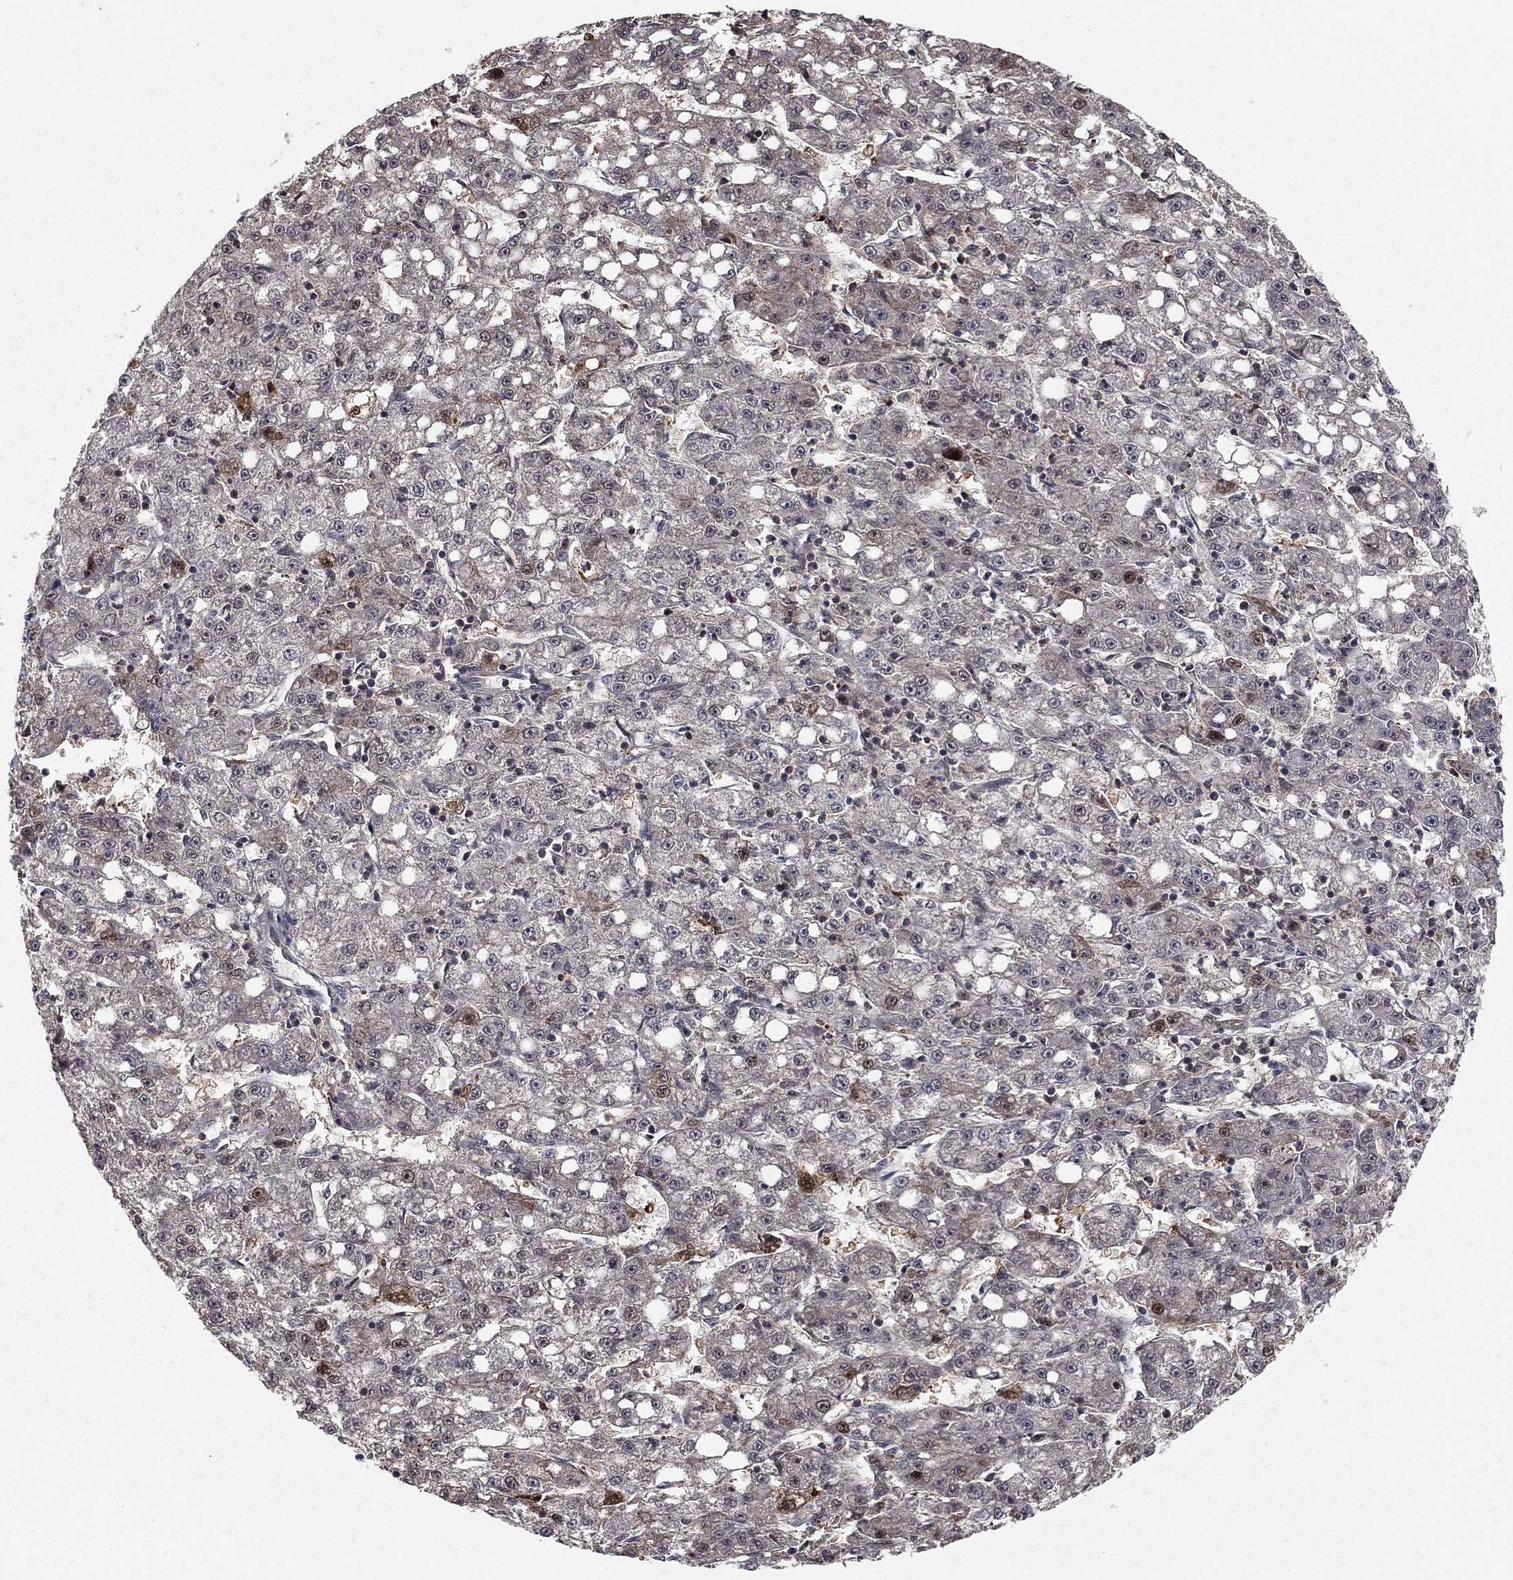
{"staining": {"intensity": "moderate", "quantity": "<25%", "location": "nuclear"}, "tissue": "liver cancer", "cell_type": "Tumor cells", "image_type": "cancer", "snomed": [{"axis": "morphology", "description": "Carcinoma, Hepatocellular, NOS"}, {"axis": "topography", "description": "Liver"}], "caption": "This is a histology image of immunohistochemistry staining of hepatocellular carcinoma (liver), which shows moderate positivity in the nuclear of tumor cells.", "gene": "CCDC66", "patient": {"sex": "female", "age": 65}}